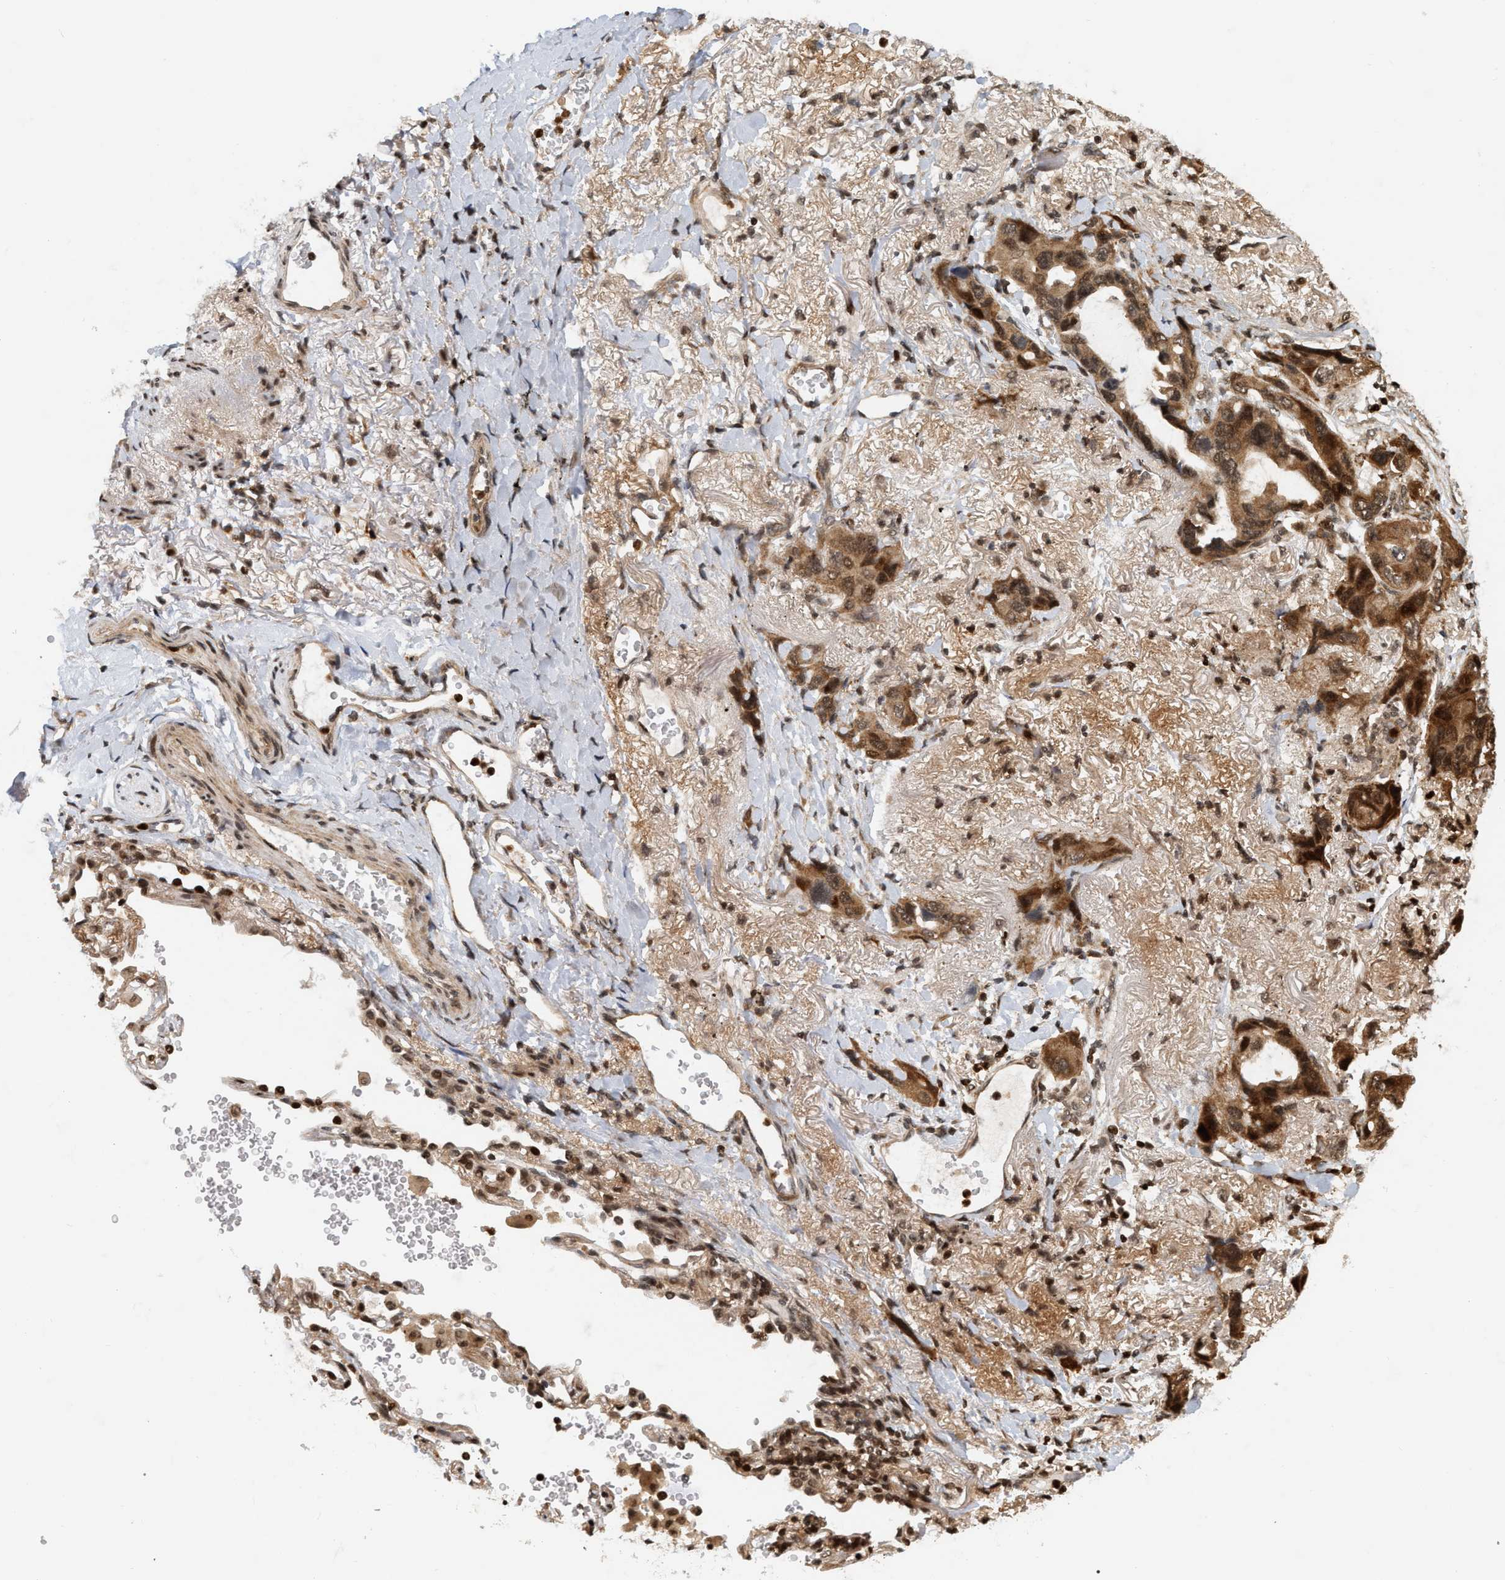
{"staining": {"intensity": "moderate", "quantity": ">75%", "location": "cytoplasmic/membranous,nuclear"}, "tissue": "lung cancer", "cell_type": "Tumor cells", "image_type": "cancer", "snomed": [{"axis": "morphology", "description": "Squamous cell carcinoma, NOS"}, {"axis": "topography", "description": "Lung"}], "caption": "Immunohistochemical staining of human lung cancer shows medium levels of moderate cytoplasmic/membranous and nuclear protein positivity in approximately >75% of tumor cells.", "gene": "NFE2L2", "patient": {"sex": "female", "age": 73}}